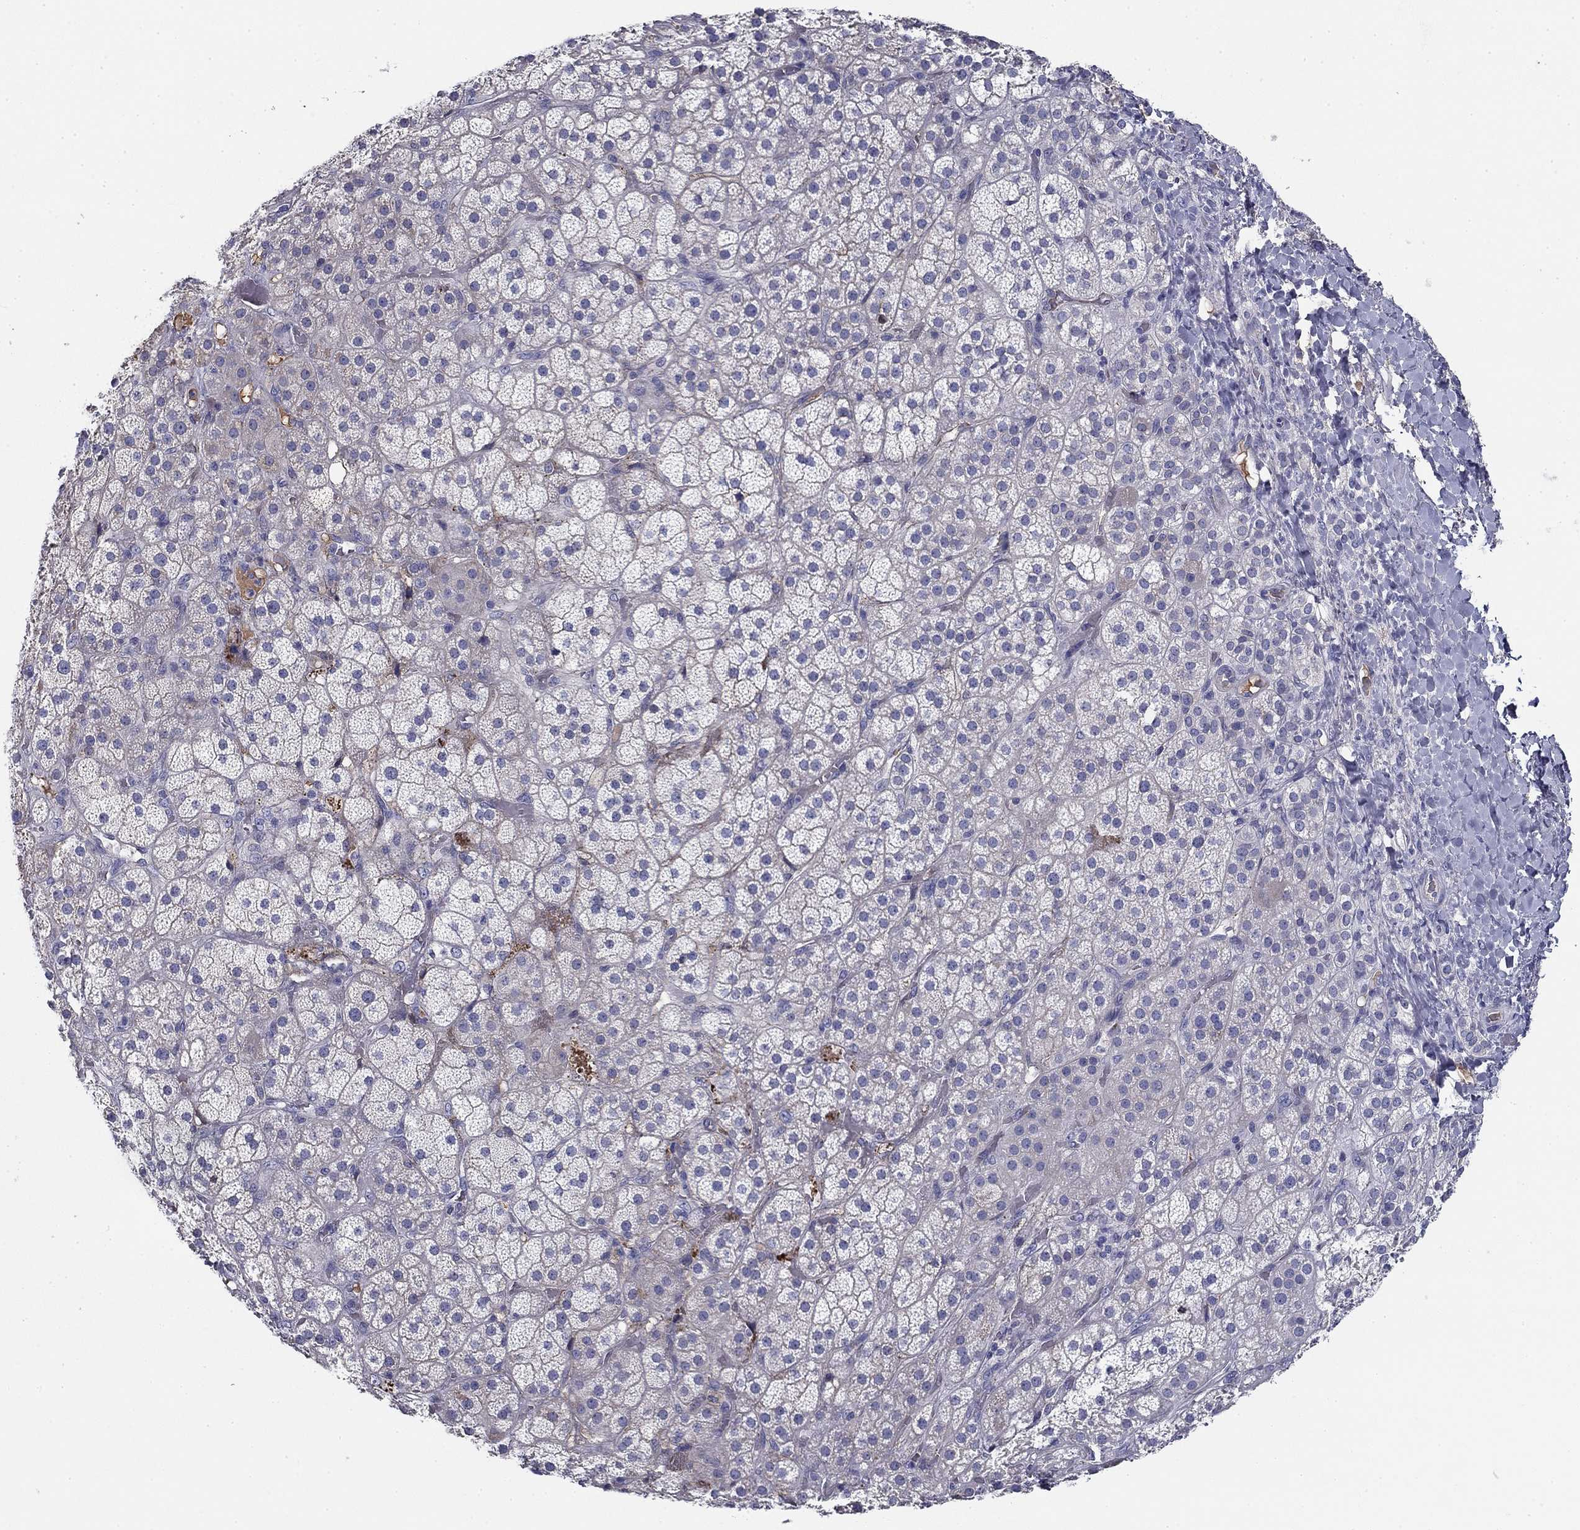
{"staining": {"intensity": "negative", "quantity": "none", "location": "none"}, "tissue": "adrenal gland", "cell_type": "Glandular cells", "image_type": "normal", "snomed": [{"axis": "morphology", "description": "Normal tissue, NOS"}, {"axis": "topography", "description": "Adrenal gland"}], "caption": "DAB immunohistochemical staining of benign human adrenal gland displays no significant positivity in glandular cells.", "gene": "CPLX4", "patient": {"sex": "male", "age": 57}}